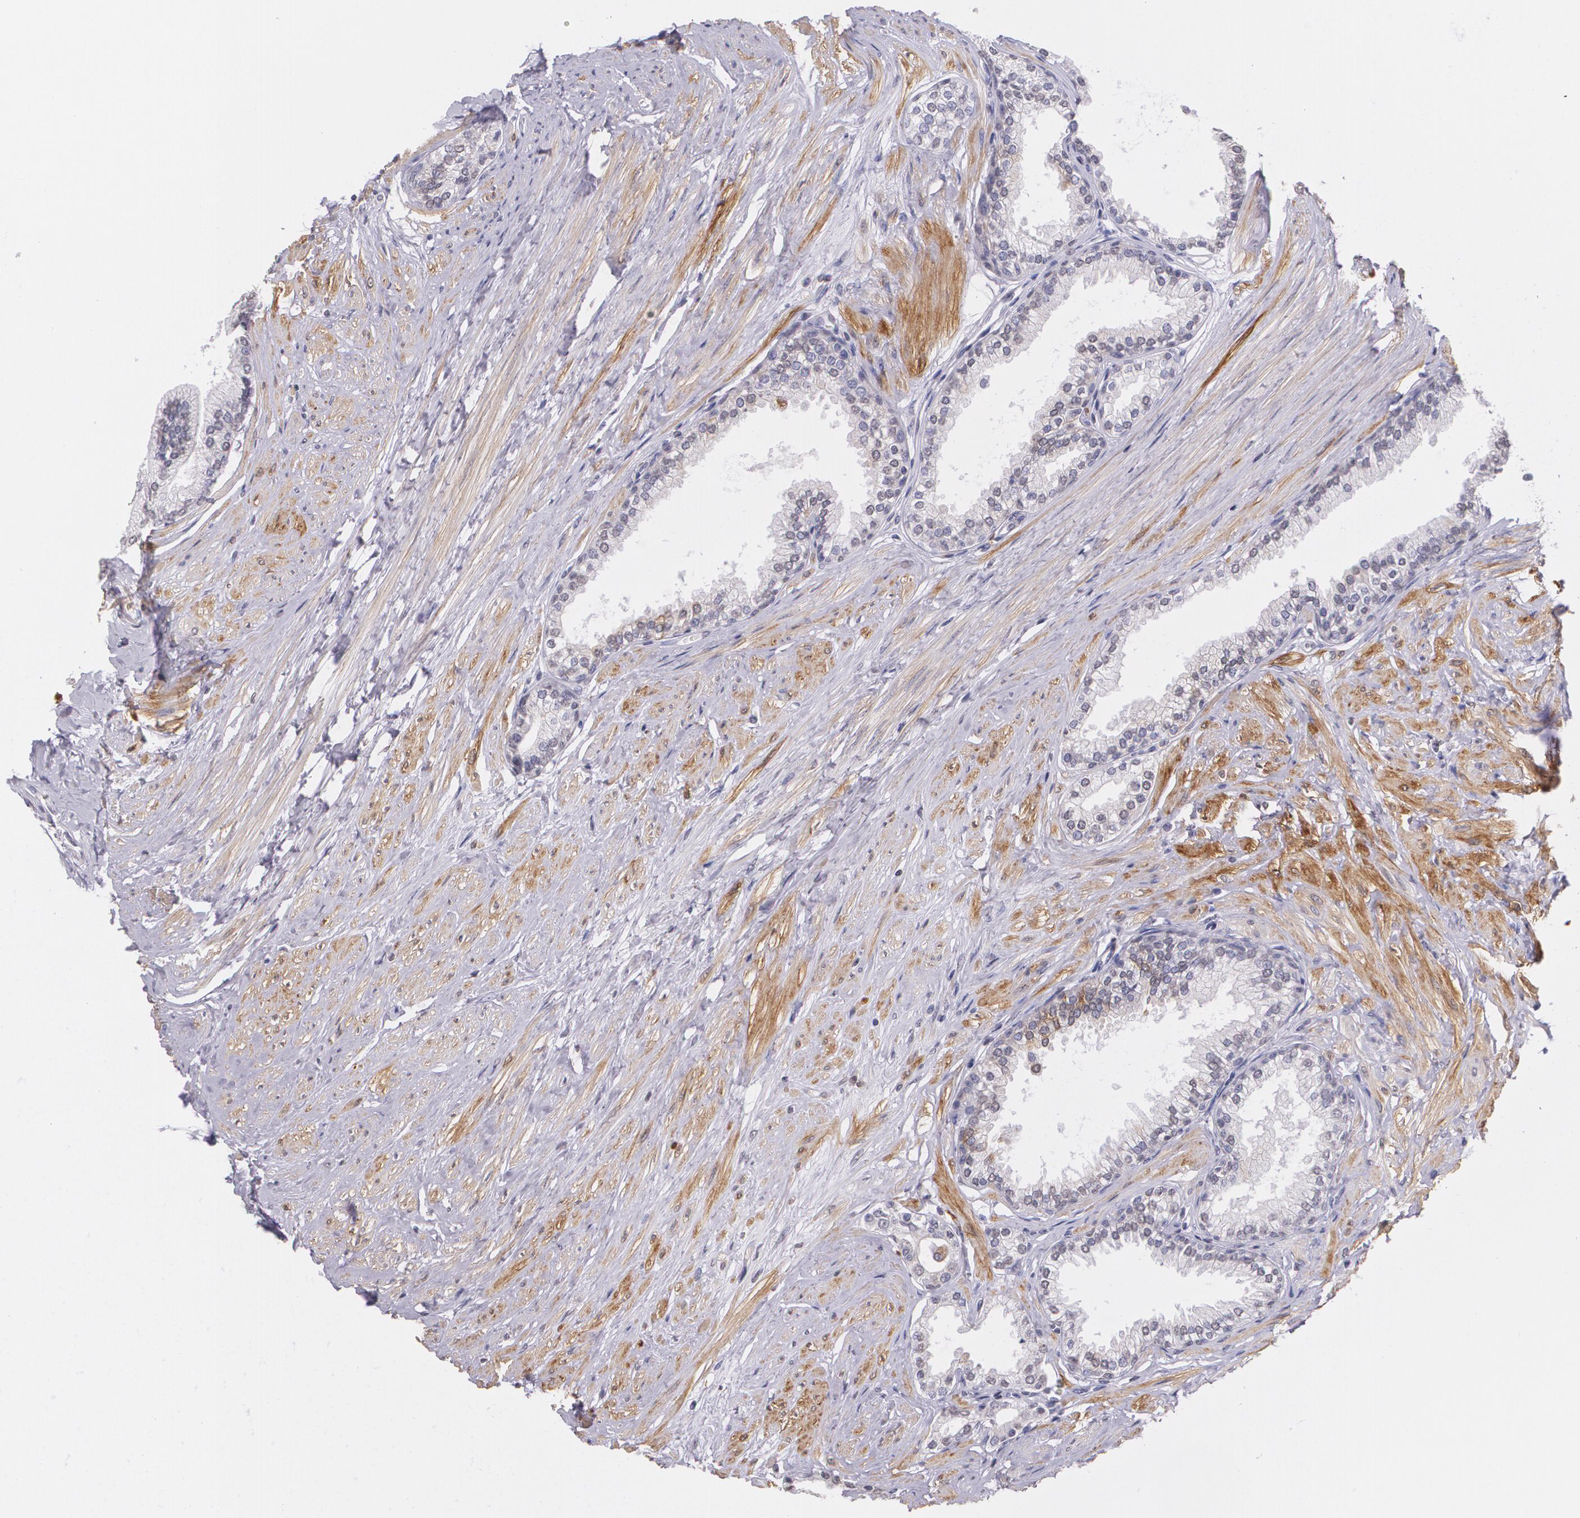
{"staining": {"intensity": "negative", "quantity": "none", "location": "none"}, "tissue": "prostate", "cell_type": "Glandular cells", "image_type": "normal", "snomed": [{"axis": "morphology", "description": "Normal tissue, NOS"}, {"axis": "topography", "description": "Prostate"}], "caption": "DAB immunohistochemical staining of normal human prostate displays no significant staining in glandular cells. (Brightfield microscopy of DAB (3,3'-diaminobenzidine) IHC at high magnification).", "gene": "RTN1", "patient": {"sex": "male", "age": 64}}